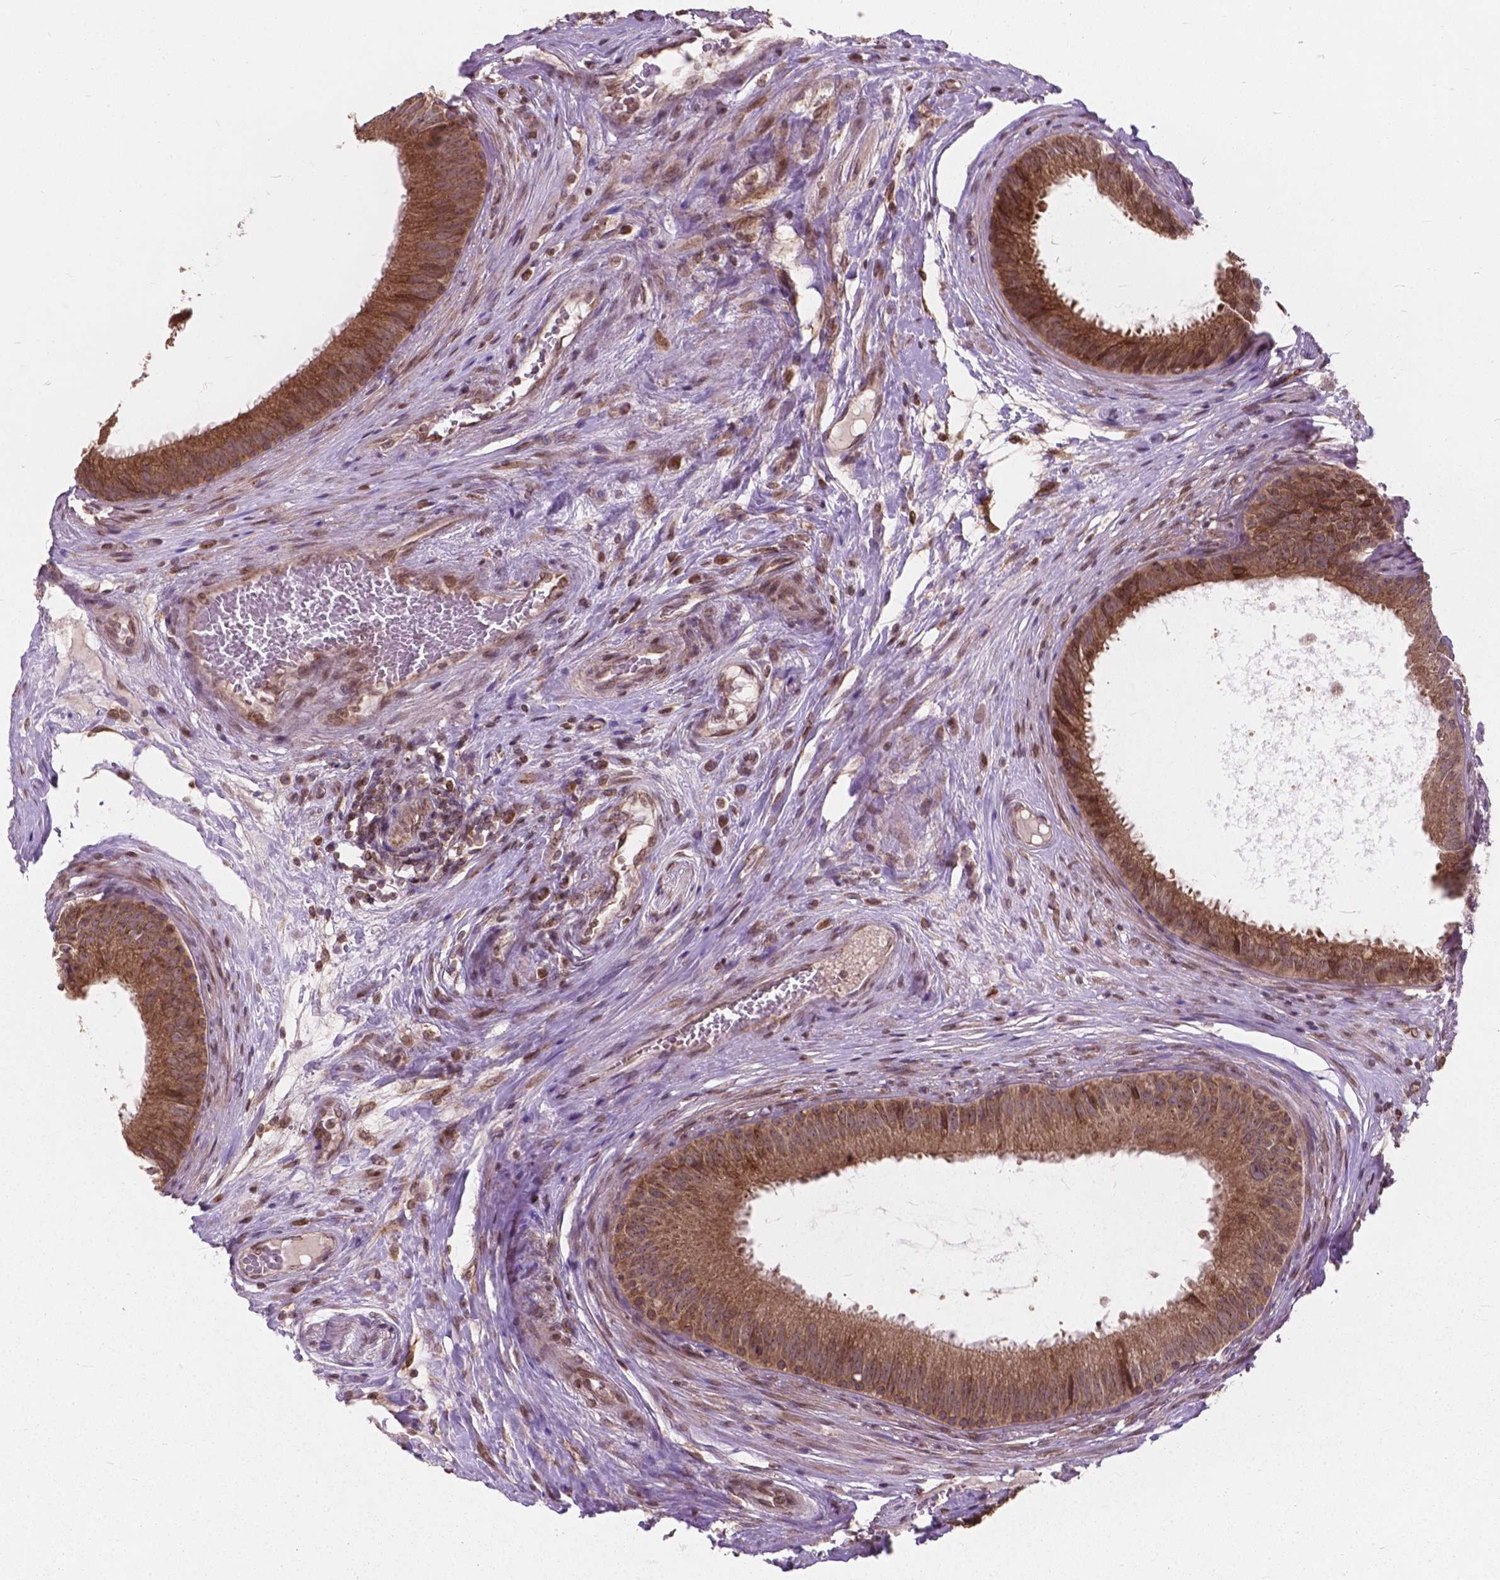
{"staining": {"intensity": "moderate", "quantity": ">75%", "location": "cytoplasmic/membranous"}, "tissue": "epididymis", "cell_type": "Glandular cells", "image_type": "normal", "snomed": [{"axis": "morphology", "description": "Normal tissue, NOS"}, {"axis": "topography", "description": "Epididymis"}], "caption": "Protein expression analysis of benign human epididymis reveals moderate cytoplasmic/membranous staining in approximately >75% of glandular cells. (brown staining indicates protein expression, while blue staining denotes nuclei).", "gene": "MRPL33", "patient": {"sex": "male", "age": 59}}